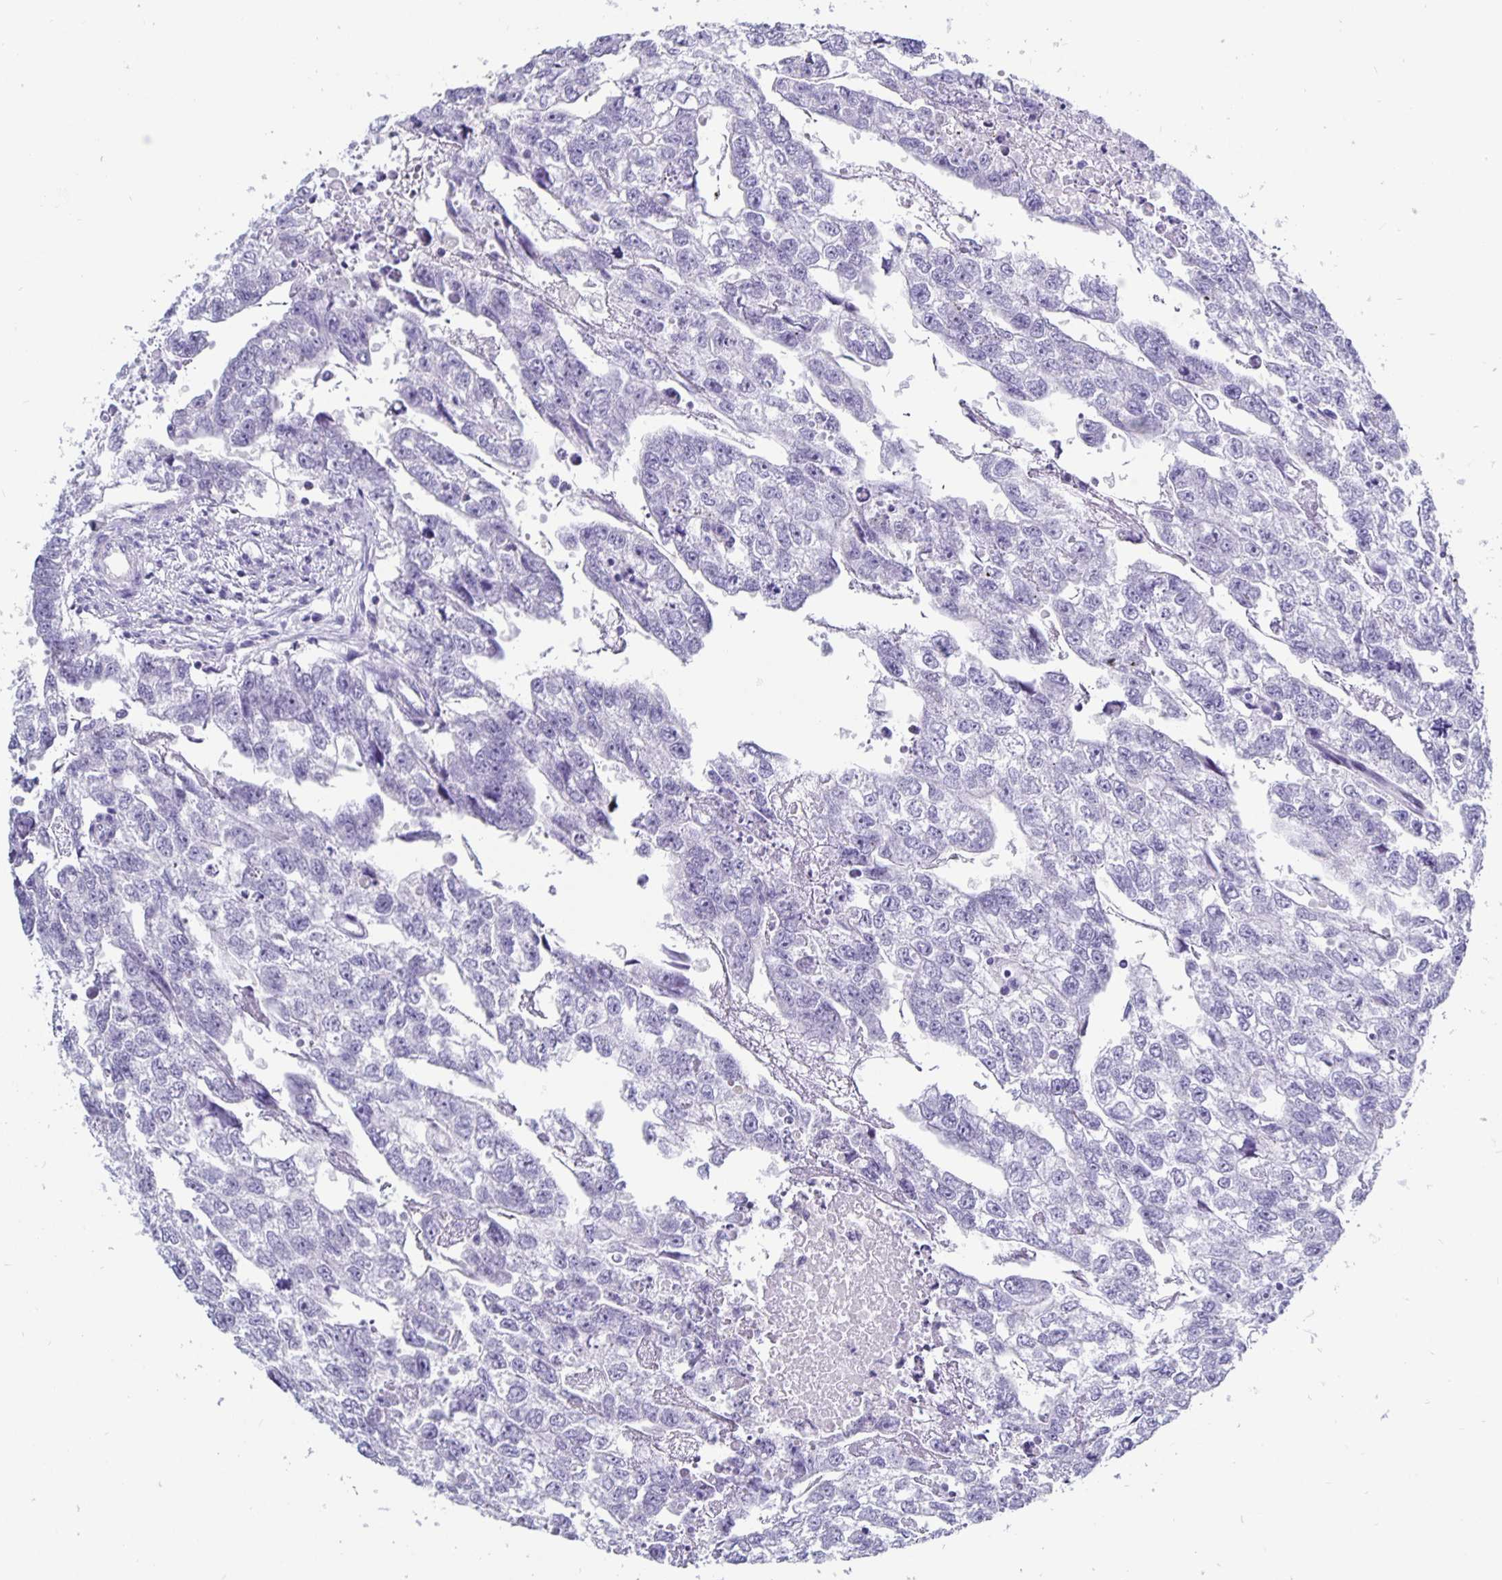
{"staining": {"intensity": "negative", "quantity": "none", "location": "none"}, "tissue": "testis cancer", "cell_type": "Tumor cells", "image_type": "cancer", "snomed": [{"axis": "morphology", "description": "Carcinoma, Embryonal, NOS"}, {"axis": "morphology", "description": "Teratoma, malignant, NOS"}, {"axis": "topography", "description": "Testis"}], "caption": "IHC of testis cancer (embryonal carcinoma) shows no expression in tumor cells.", "gene": "ODF3B", "patient": {"sex": "male", "age": 44}}